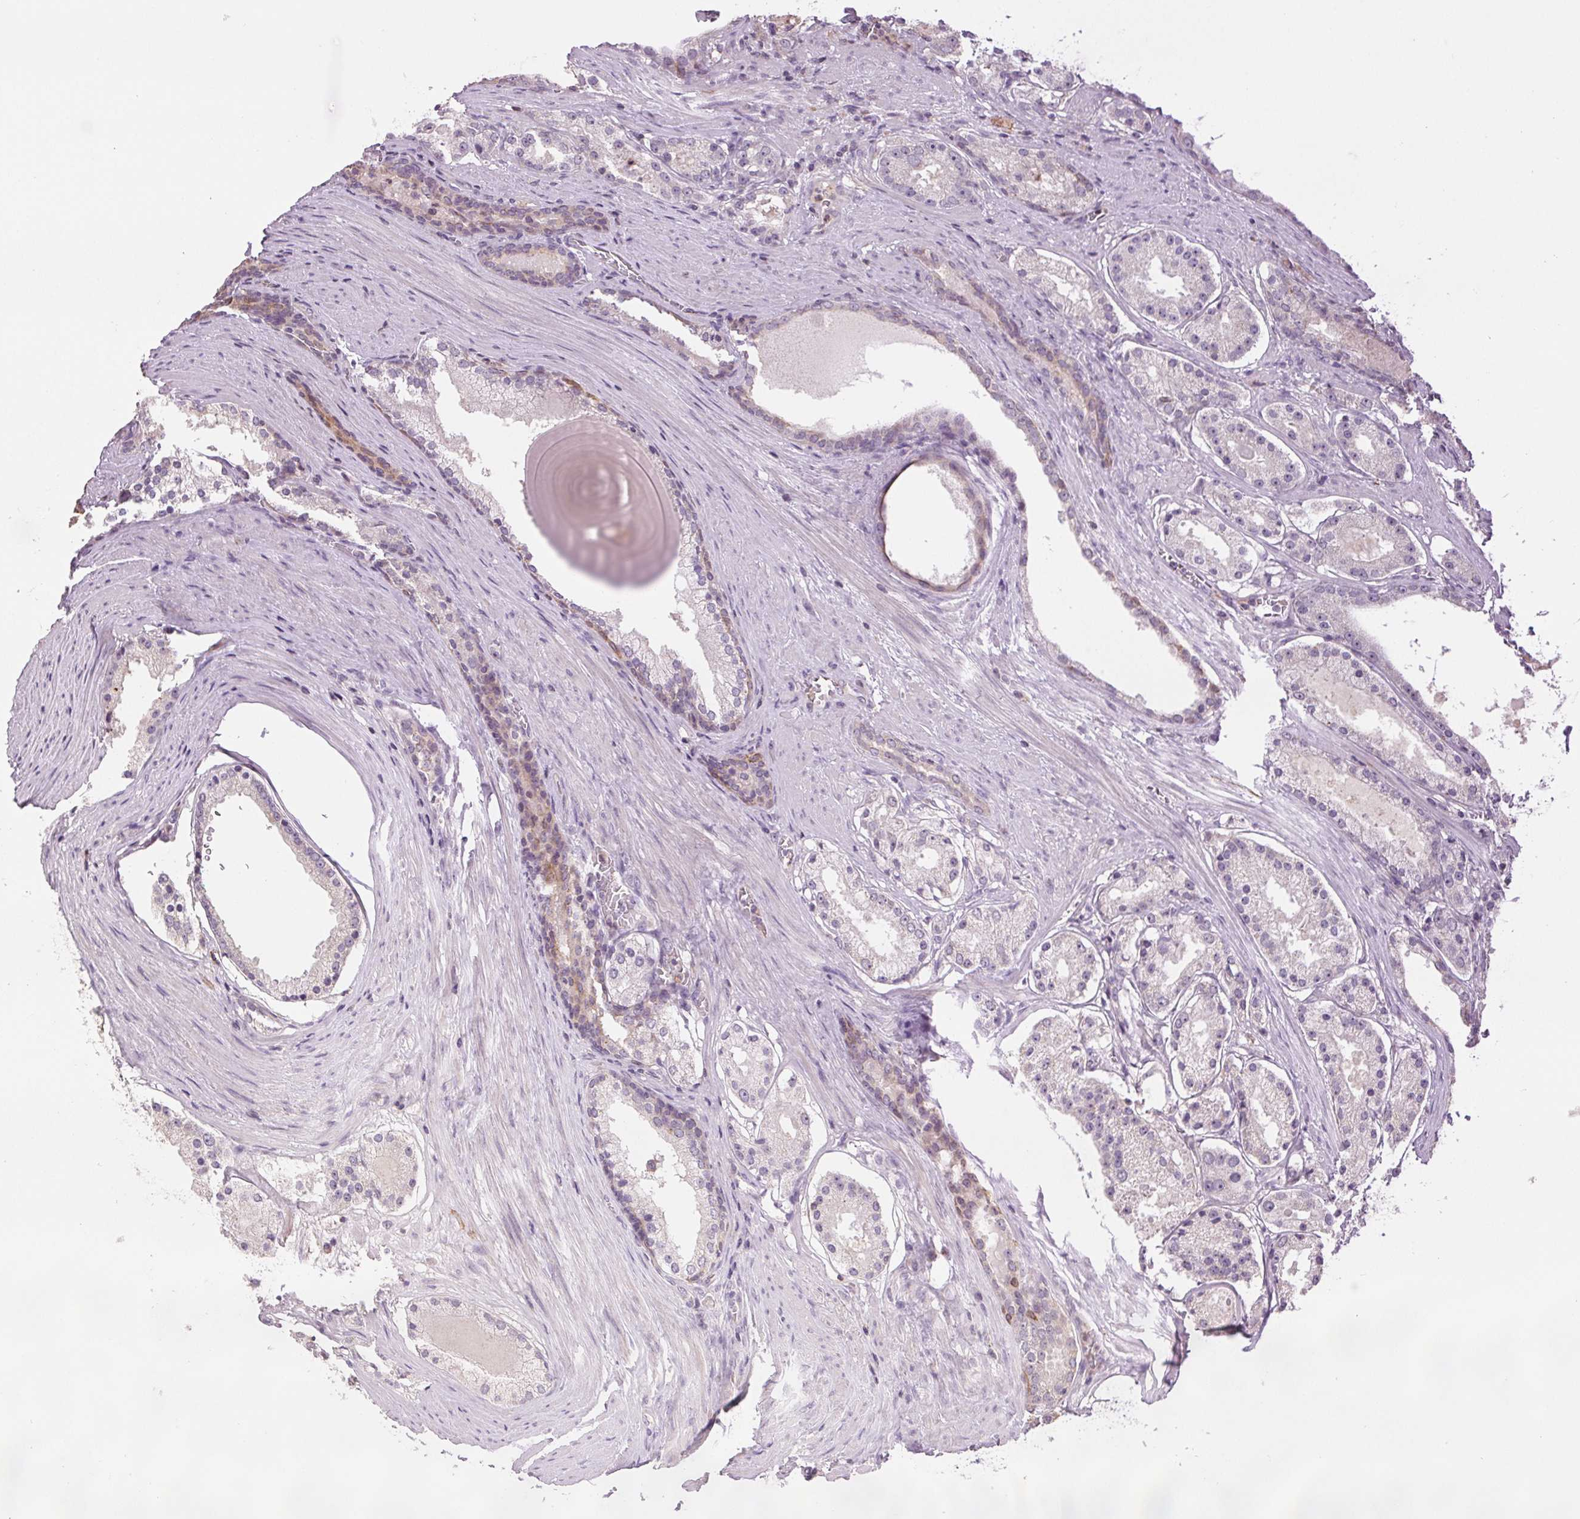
{"staining": {"intensity": "negative", "quantity": "none", "location": "none"}, "tissue": "prostate cancer", "cell_type": "Tumor cells", "image_type": "cancer", "snomed": [{"axis": "morphology", "description": "Adenocarcinoma, Low grade"}, {"axis": "topography", "description": "Prostate"}], "caption": "Immunohistochemical staining of human low-grade adenocarcinoma (prostate) exhibits no significant expression in tumor cells.", "gene": "TMEM253", "patient": {"sex": "male", "age": 57}}